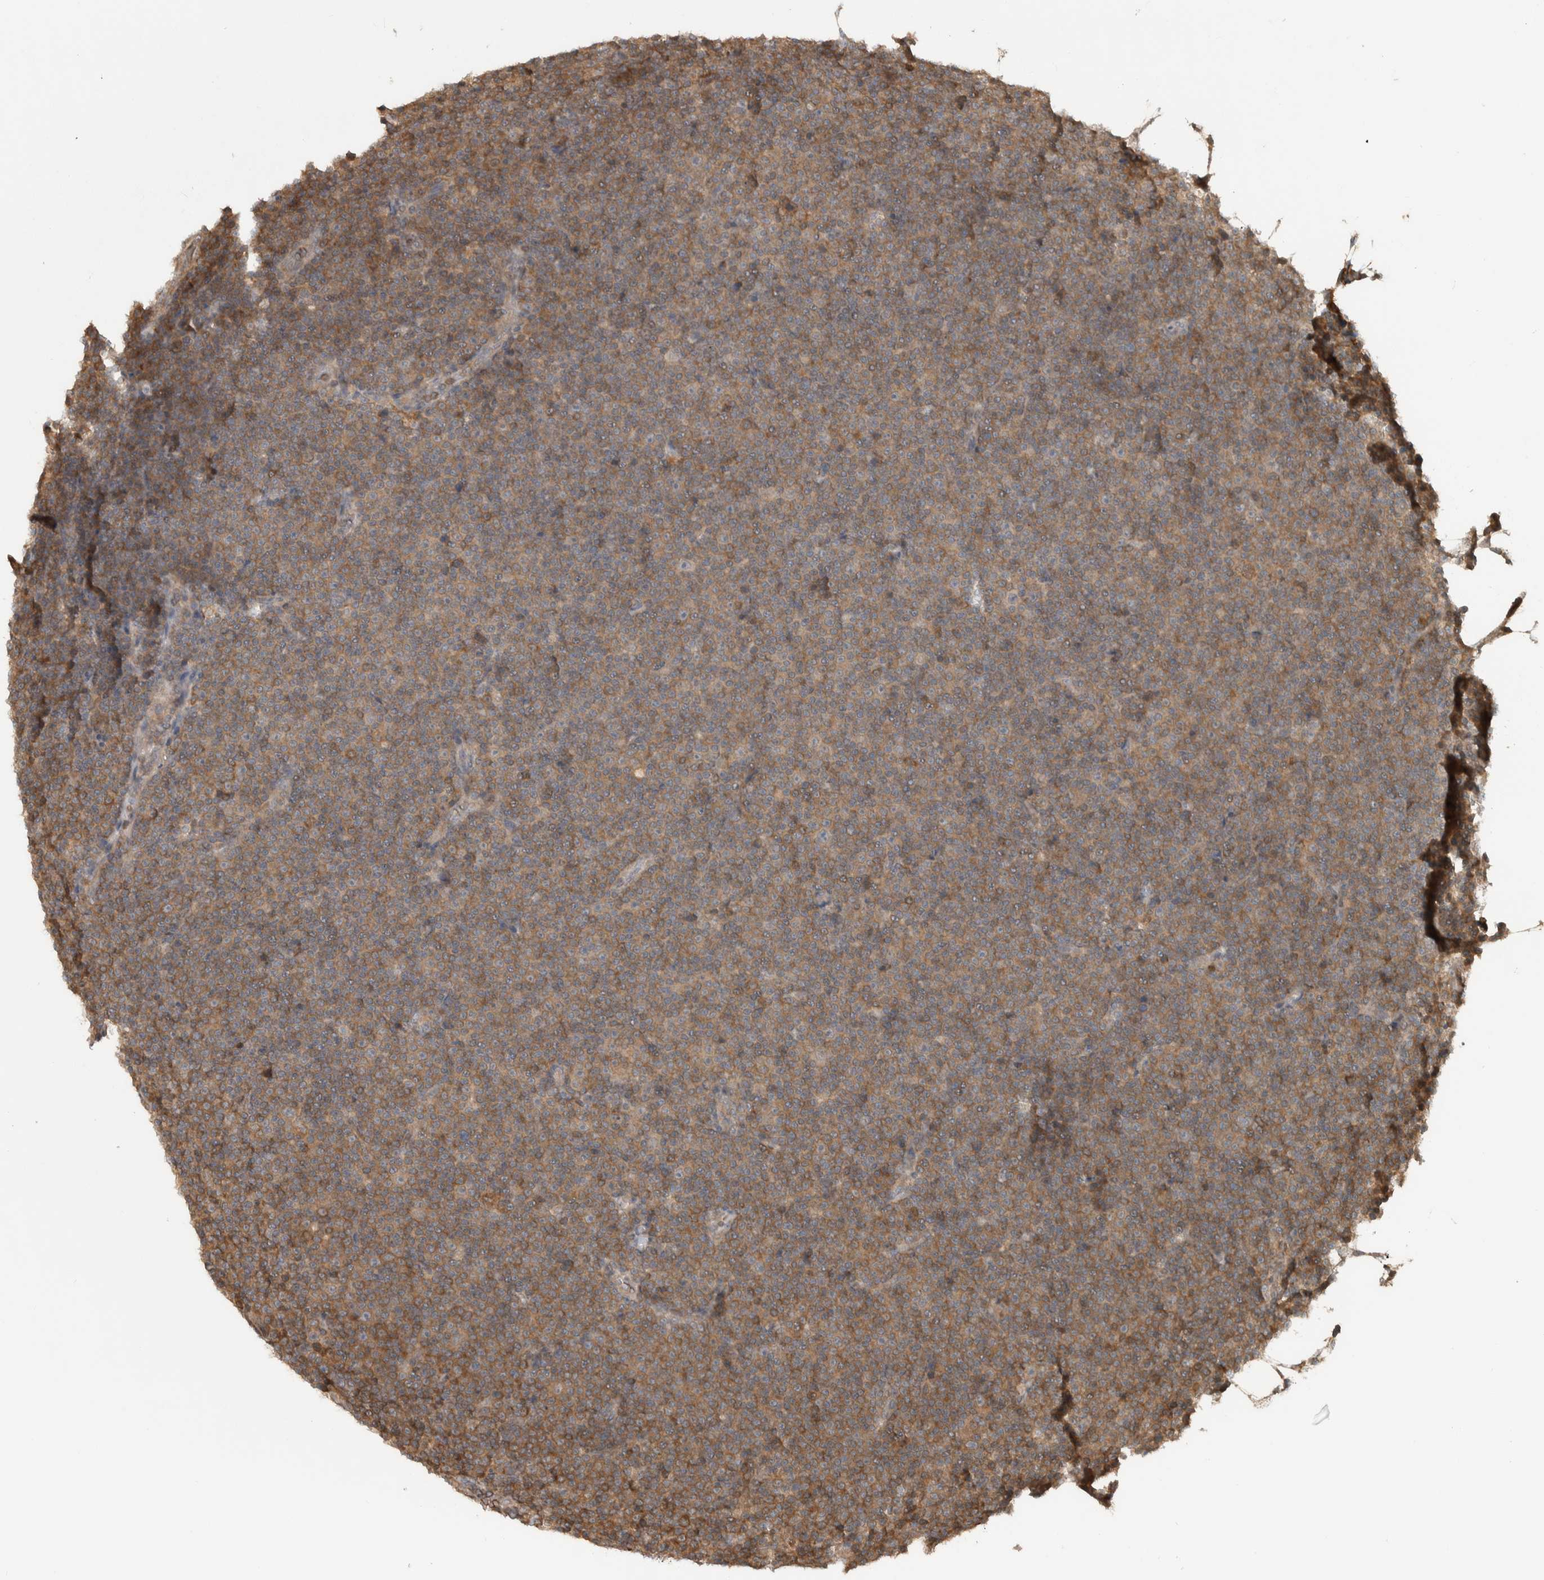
{"staining": {"intensity": "moderate", "quantity": ">75%", "location": "cytoplasmic/membranous"}, "tissue": "lymphoma", "cell_type": "Tumor cells", "image_type": "cancer", "snomed": [{"axis": "morphology", "description": "Malignant lymphoma, non-Hodgkin's type, Low grade"}, {"axis": "topography", "description": "Lymph node"}], "caption": "Tumor cells reveal medium levels of moderate cytoplasmic/membranous expression in approximately >75% of cells in lymphoma. (DAB (3,3'-diaminobenzidine) = brown stain, brightfield microscopy at high magnification).", "gene": "CNTROB", "patient": {"sex": "female", "age": 67}}